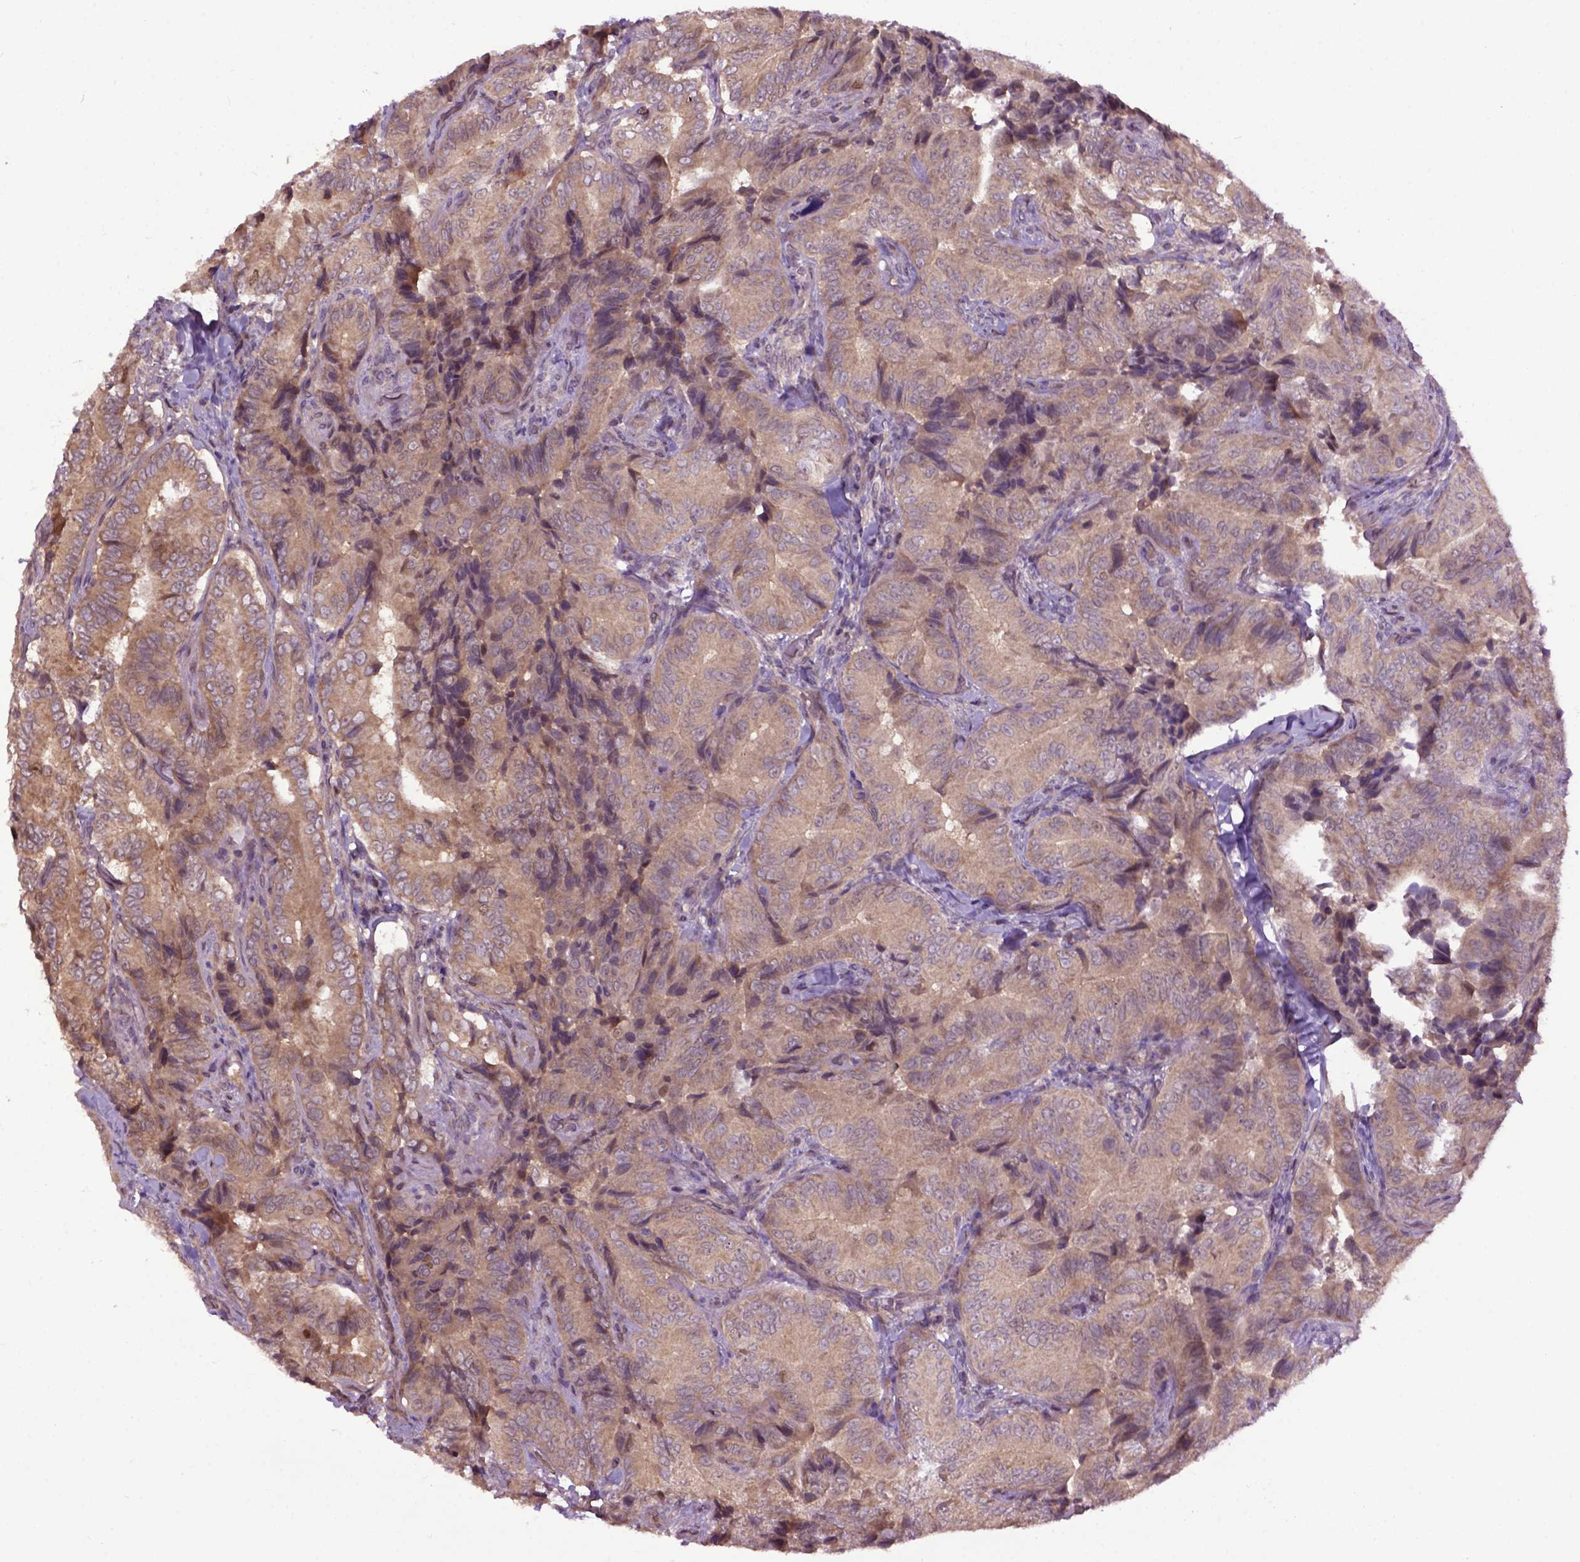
{"staining": {"intensity": "moderate", "quantity": ">75%", "location": "cytoplasmic/membranous"}, "tissue": "thyroid cancer", "cell_type": "Tumor cells", "image_type": "cancer", "snomed": [{"axis": "morphology", "description": "Papillary adenocarcinoma, NOS"}, {"axis": "topography", "description": "Thyroid gland"}], "caption": "A micrograph of human thyroid papillary adenocarcinoma stained for a protein reveals moderate cytoplasmic/membranous brown staining in tumor cells.", "gene": "WDR48", "patient": {"sex": "male", "age": 61}}